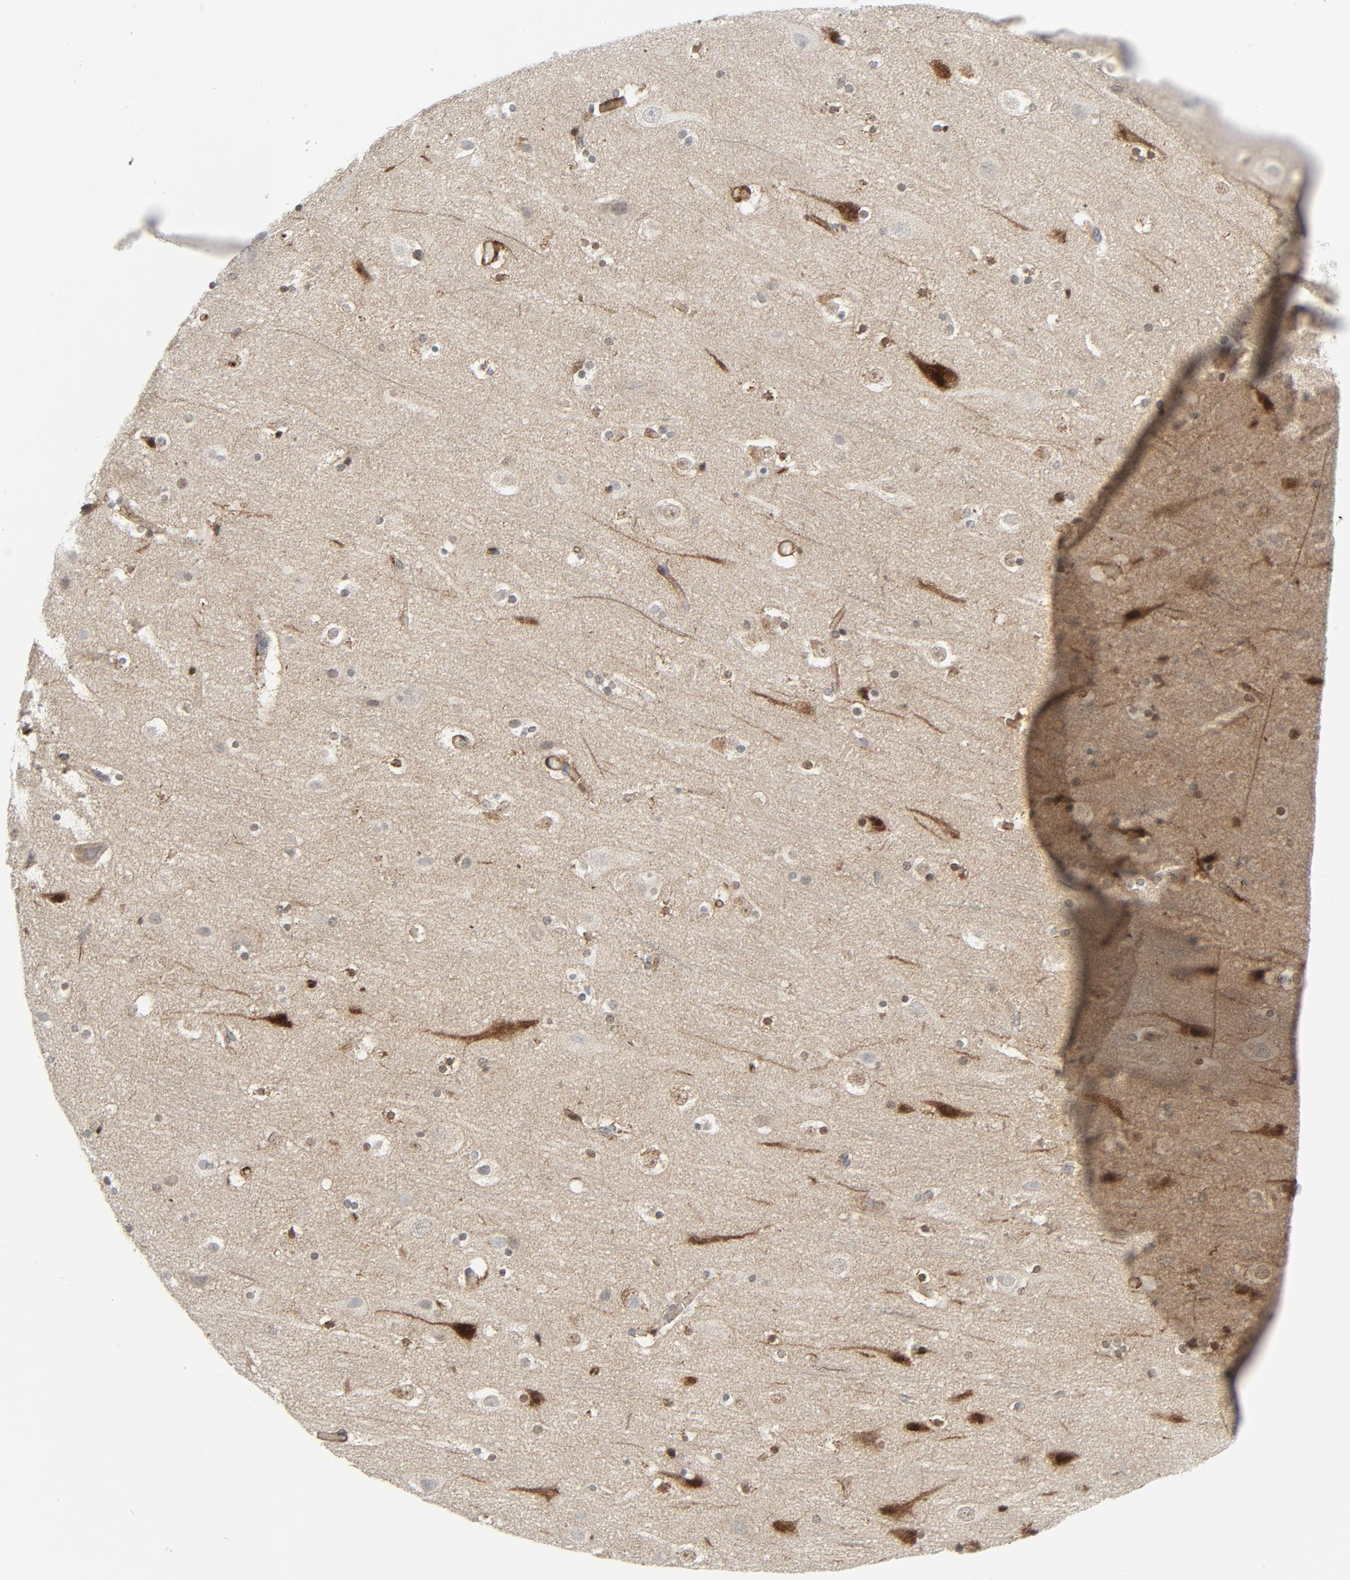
{"staining": {"intensity": "moderate", "quantity": "25%-75%", "location": "cytoplasmic/membranous"}, "tissue": "cerebral cortex", "cell_type": "Endothelial cells", "image_type": "normal", "snomed": [{"axis": "morphology", "description": "Normal tissue, NOS"}, {"axis": "topography", "description": "Cerebral cortex"}], "caption": "DAB (3,3'-diaminobenzidine) immunohistochemical staining of unremarkable cerebral cortex reveals moderate cytoplasmic/membranous protein expression in approximately 25%-75% of endothelial cells. Immunohistochemistry (ihc) stains the protein of interest in brown and the nuclei are stained blue.", "gene": "FGFR3", "patient": {"sex": "male", "age": 45}}